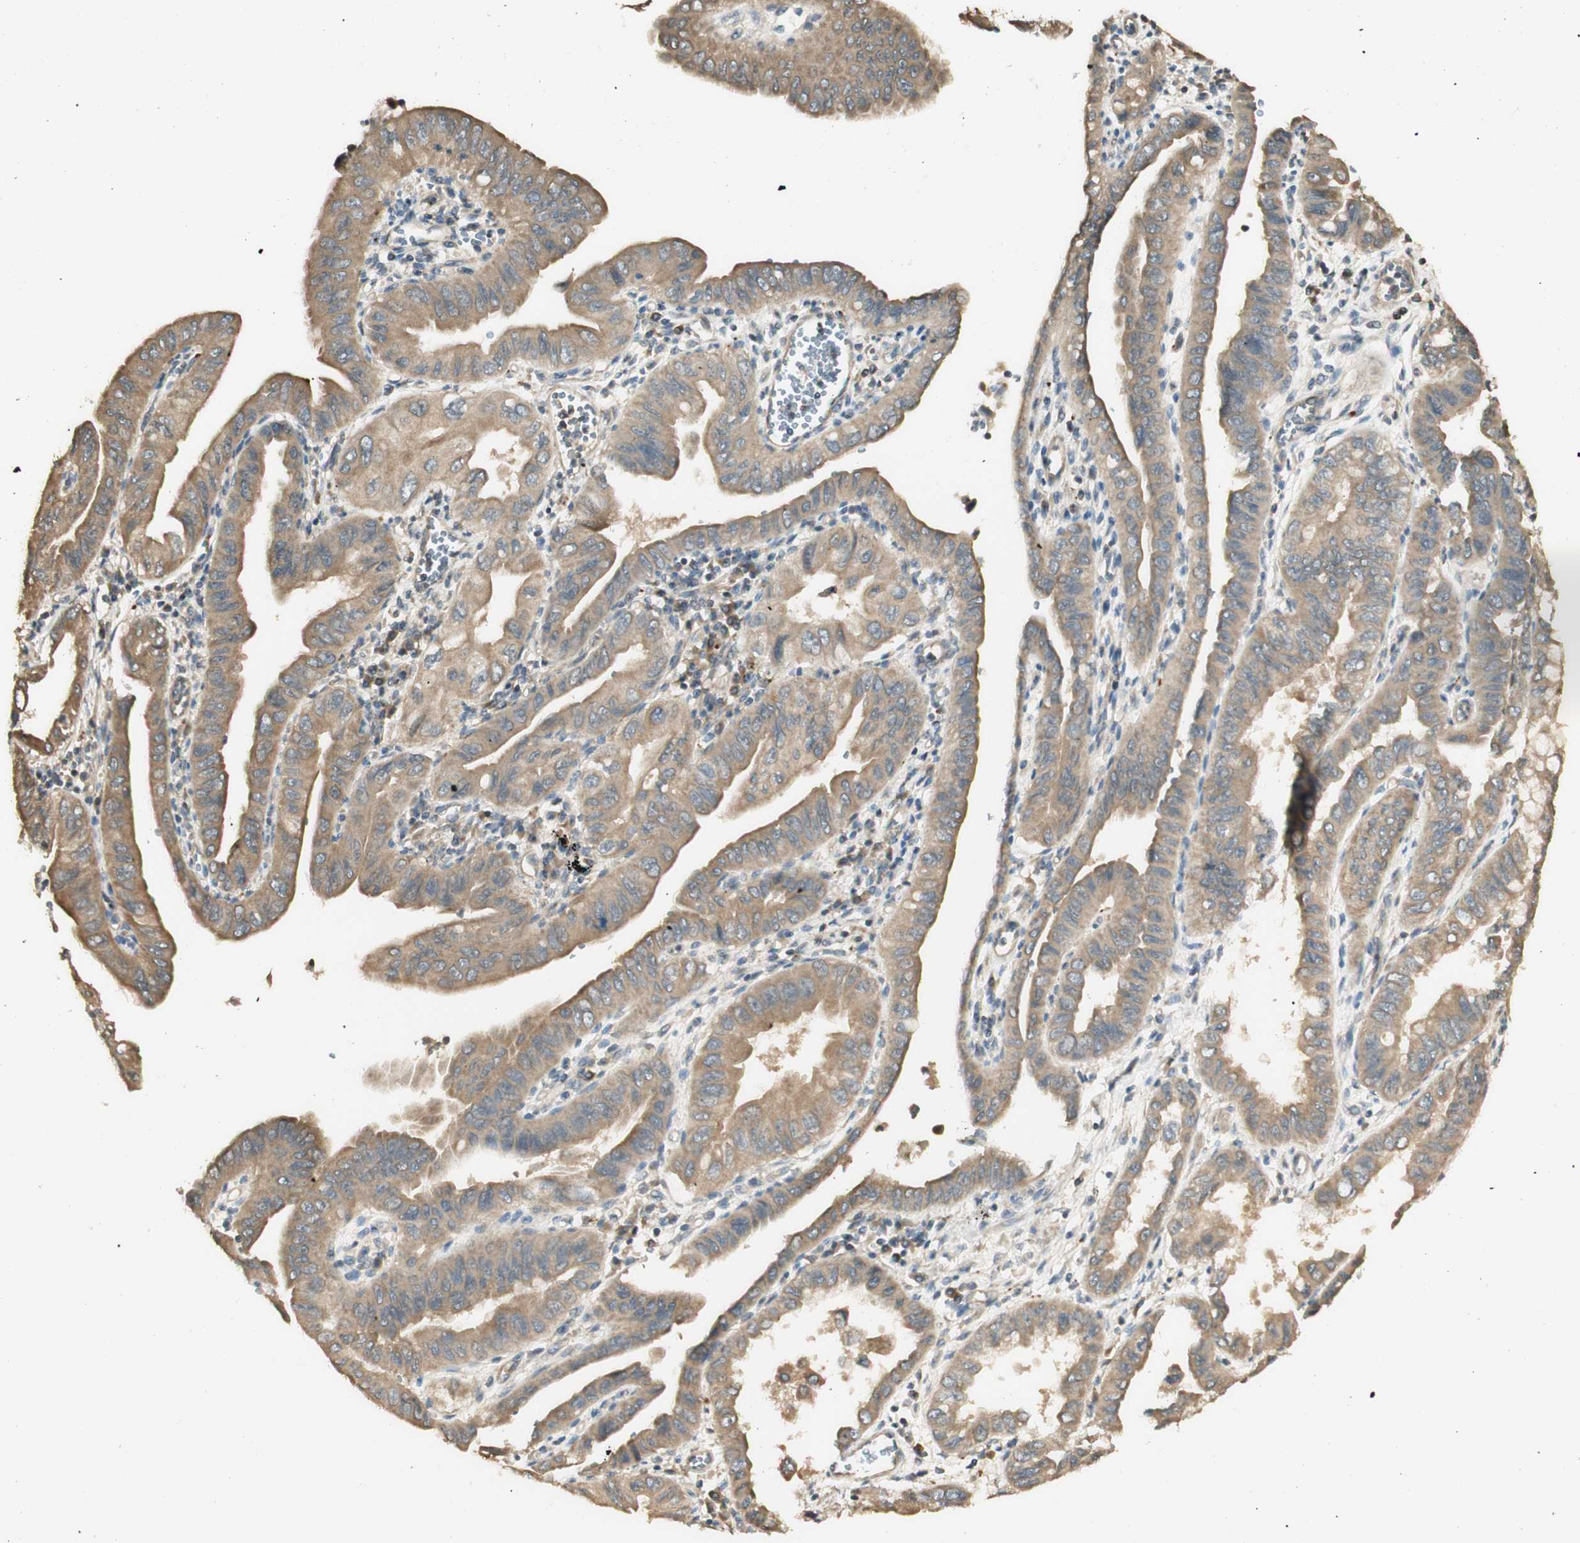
{"staining": {"intensity": "moderate", "quantity": ">75%", "location": "cytoplasmic/membranous"}, "tissue": "pancreatic cancer", "cell_type": "Tumor cells", "image_type": "cancer", "snomed": [{"axis": "morphology", "description": "Normal tissue, NOS"}, {"axis": "topography", "description": "Lymph node"}], "caption": "Immunohistochemistry micrograph of human pancreatic cancer stained for a protein (brown), which shows medium levels of moderate cytoplasmic/membranous expression in about >75% of tumor cells.", "gene": "AGER", "patient": {"sex": "male", "age": 50}}